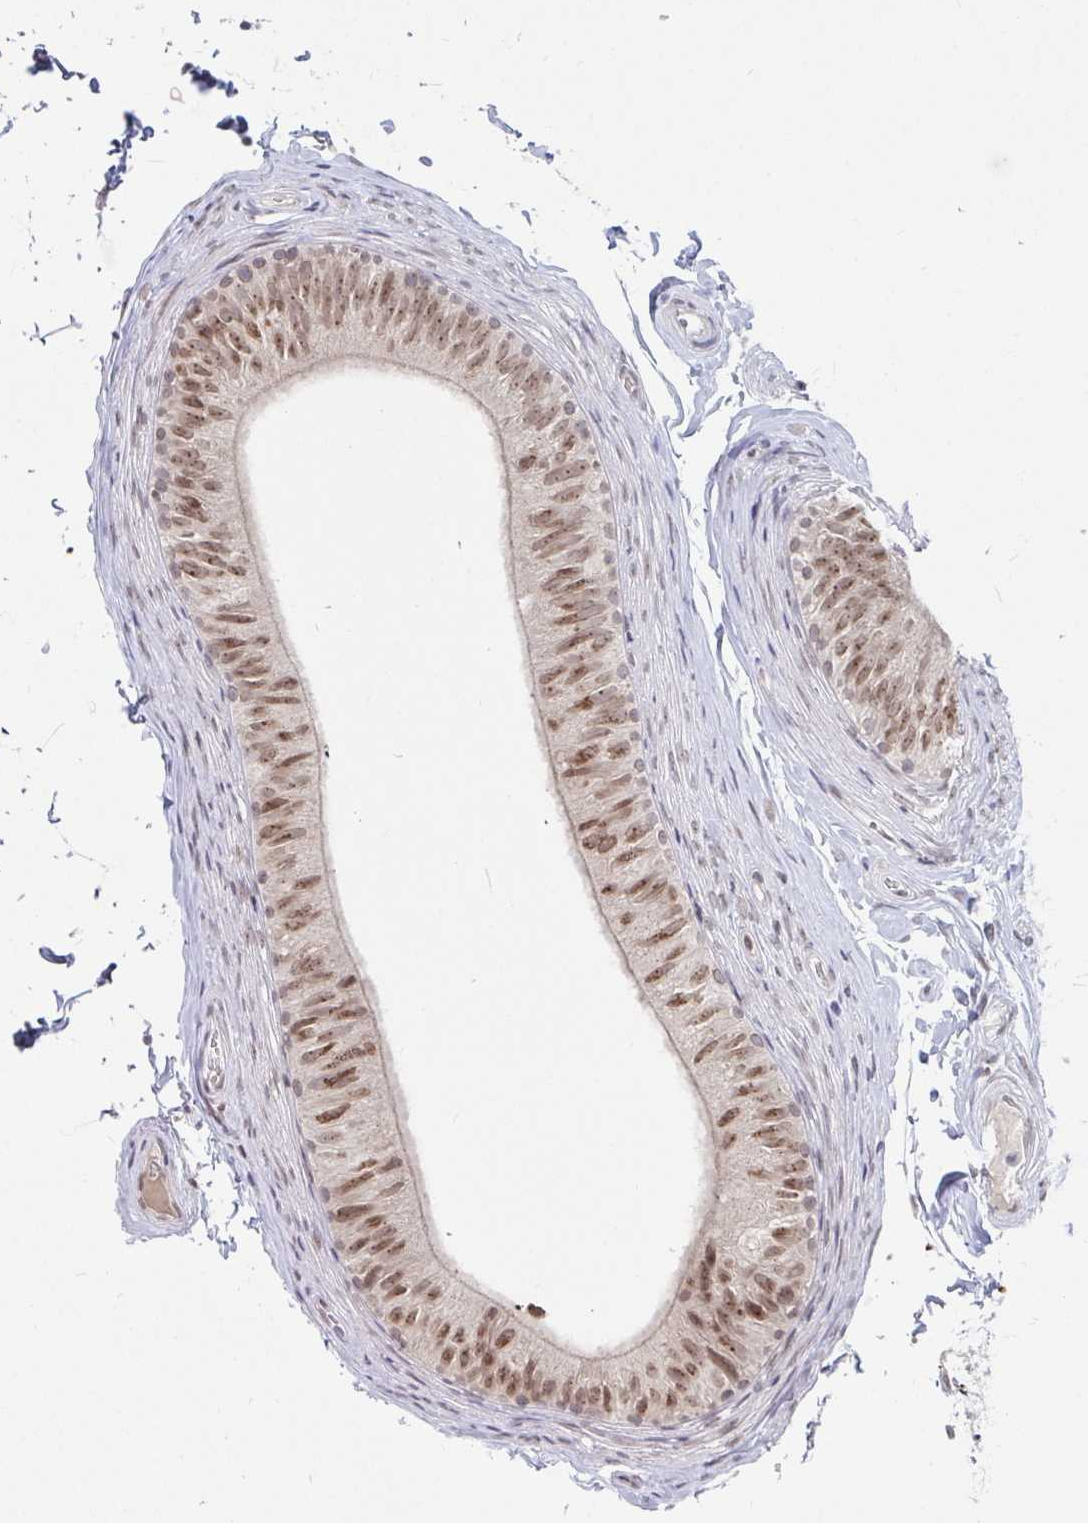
{"staining": {"intensity": "moderate", "quantity": ">75%", "location": "nuclear"}, "tissue": "epididymis", "cell_type": "Glandular cells", "image_type": "normal", "snomed": [{"axis": "morphology", "description": "Normal tissue, NOS"}, {"axis": "topography", "description": "Epididymis, spermatic cord, NOS"}, {"axis": "topography", "description": "Epididymis"}, {"axis": "topography", "description": "Peripheral nerve tissue"}], "caption": "A brown stain highlights moderate nuclear positivity of a protein in glandular cells of unremarkable human epididymis.", "gene": "TRIP12", "patient": {"sex": "male", "age": 29}}